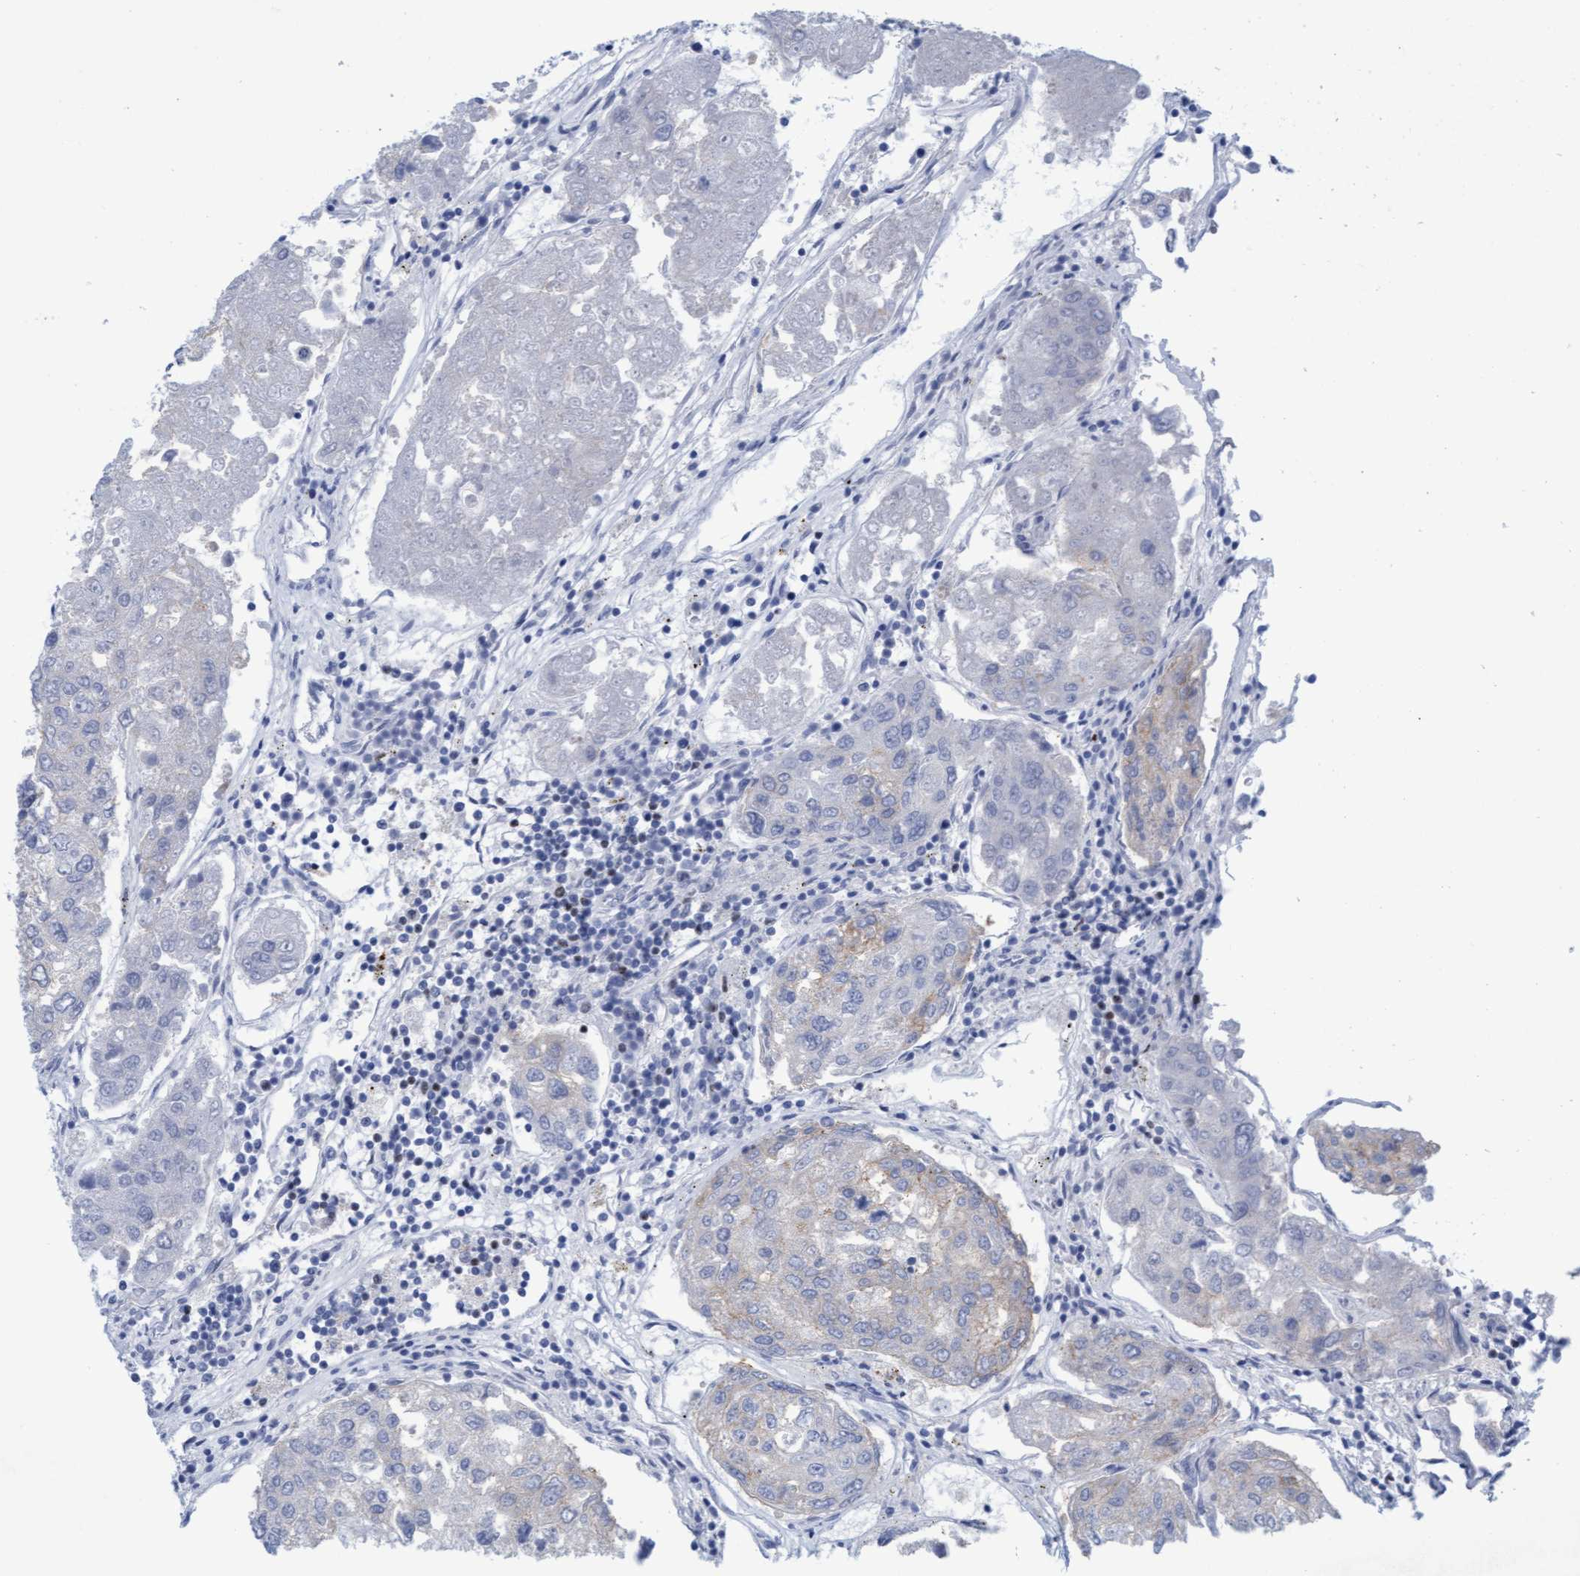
{"staining": {"intensity": "negative", "quantity": "none", "location": "none"}, "tissue": "urothelial cancer", "cell_type": "Tumor cells", "image_type": "cancer", "snomed": [{"axis": "morphology", "description": "Urothelial carcinoma, High grade"}, {"axis": "topography", "description": "Lymph node"}, {"axis": "topography", "description": "Urinary bladder"}], "caption": "Urothelial carcinoma (high-grade) was stained to show a protein in brown. There is no significant staining in tumor cells.", "gene": "GLRX2", "patient": {"sex": "male", "age": 51}}